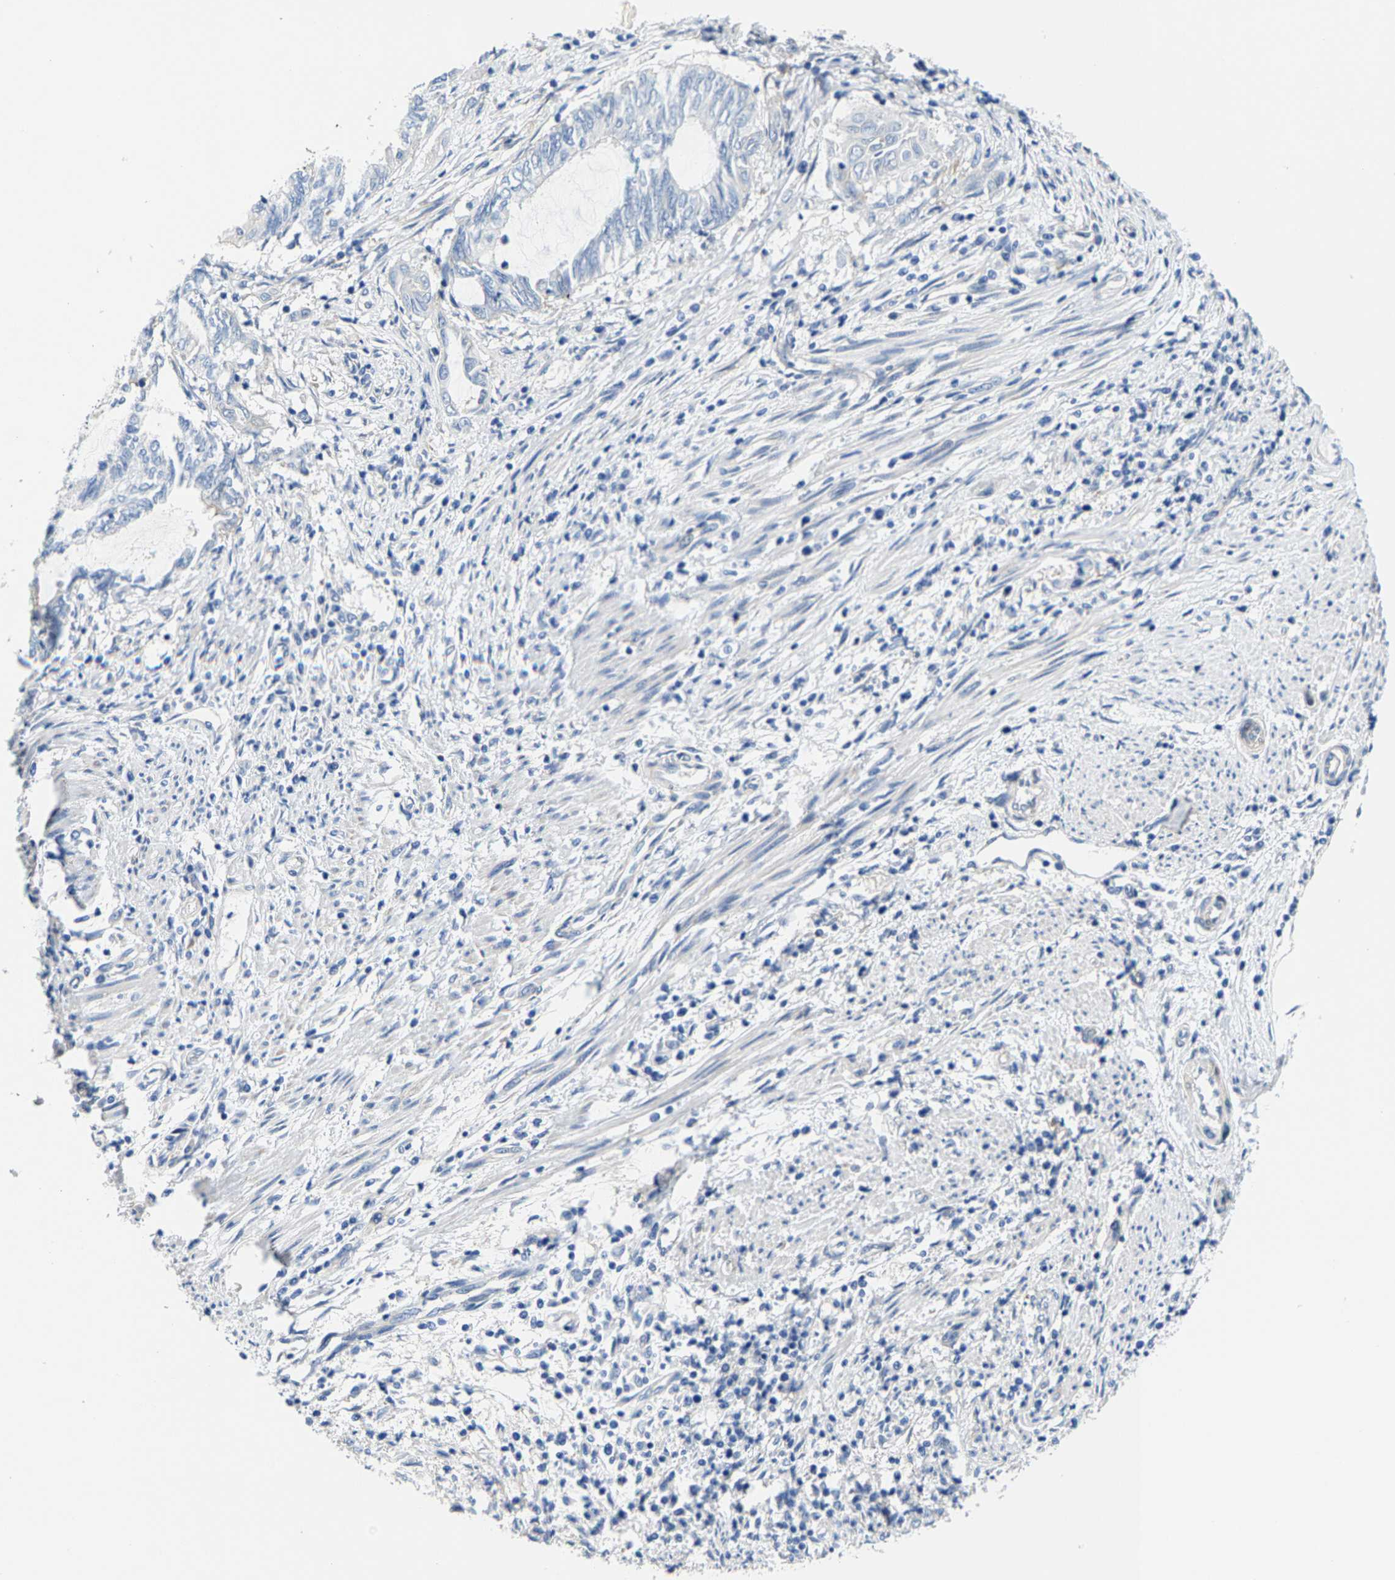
{"staining": {"intensity": "negative", "quantity": "none", "location": "none"}, "tissue": "endometrial cancer", "cell_type": "Tumor cells", "image_type": "cancer", "snomed": [{"axis": "morphology", "description": "Adenocarcinoma, NOS"}, {"axis": "topography", "description": "Uterus"}, {"axis": "topography", "description": "Endometrium"}], "caption": "Immunohistochemistry (IHC) of human endometrial adenocarcinoma shows no positivity in tumor cells.", "gene": "DSCAM", "patient": {"sex": "female", "age": 70}}